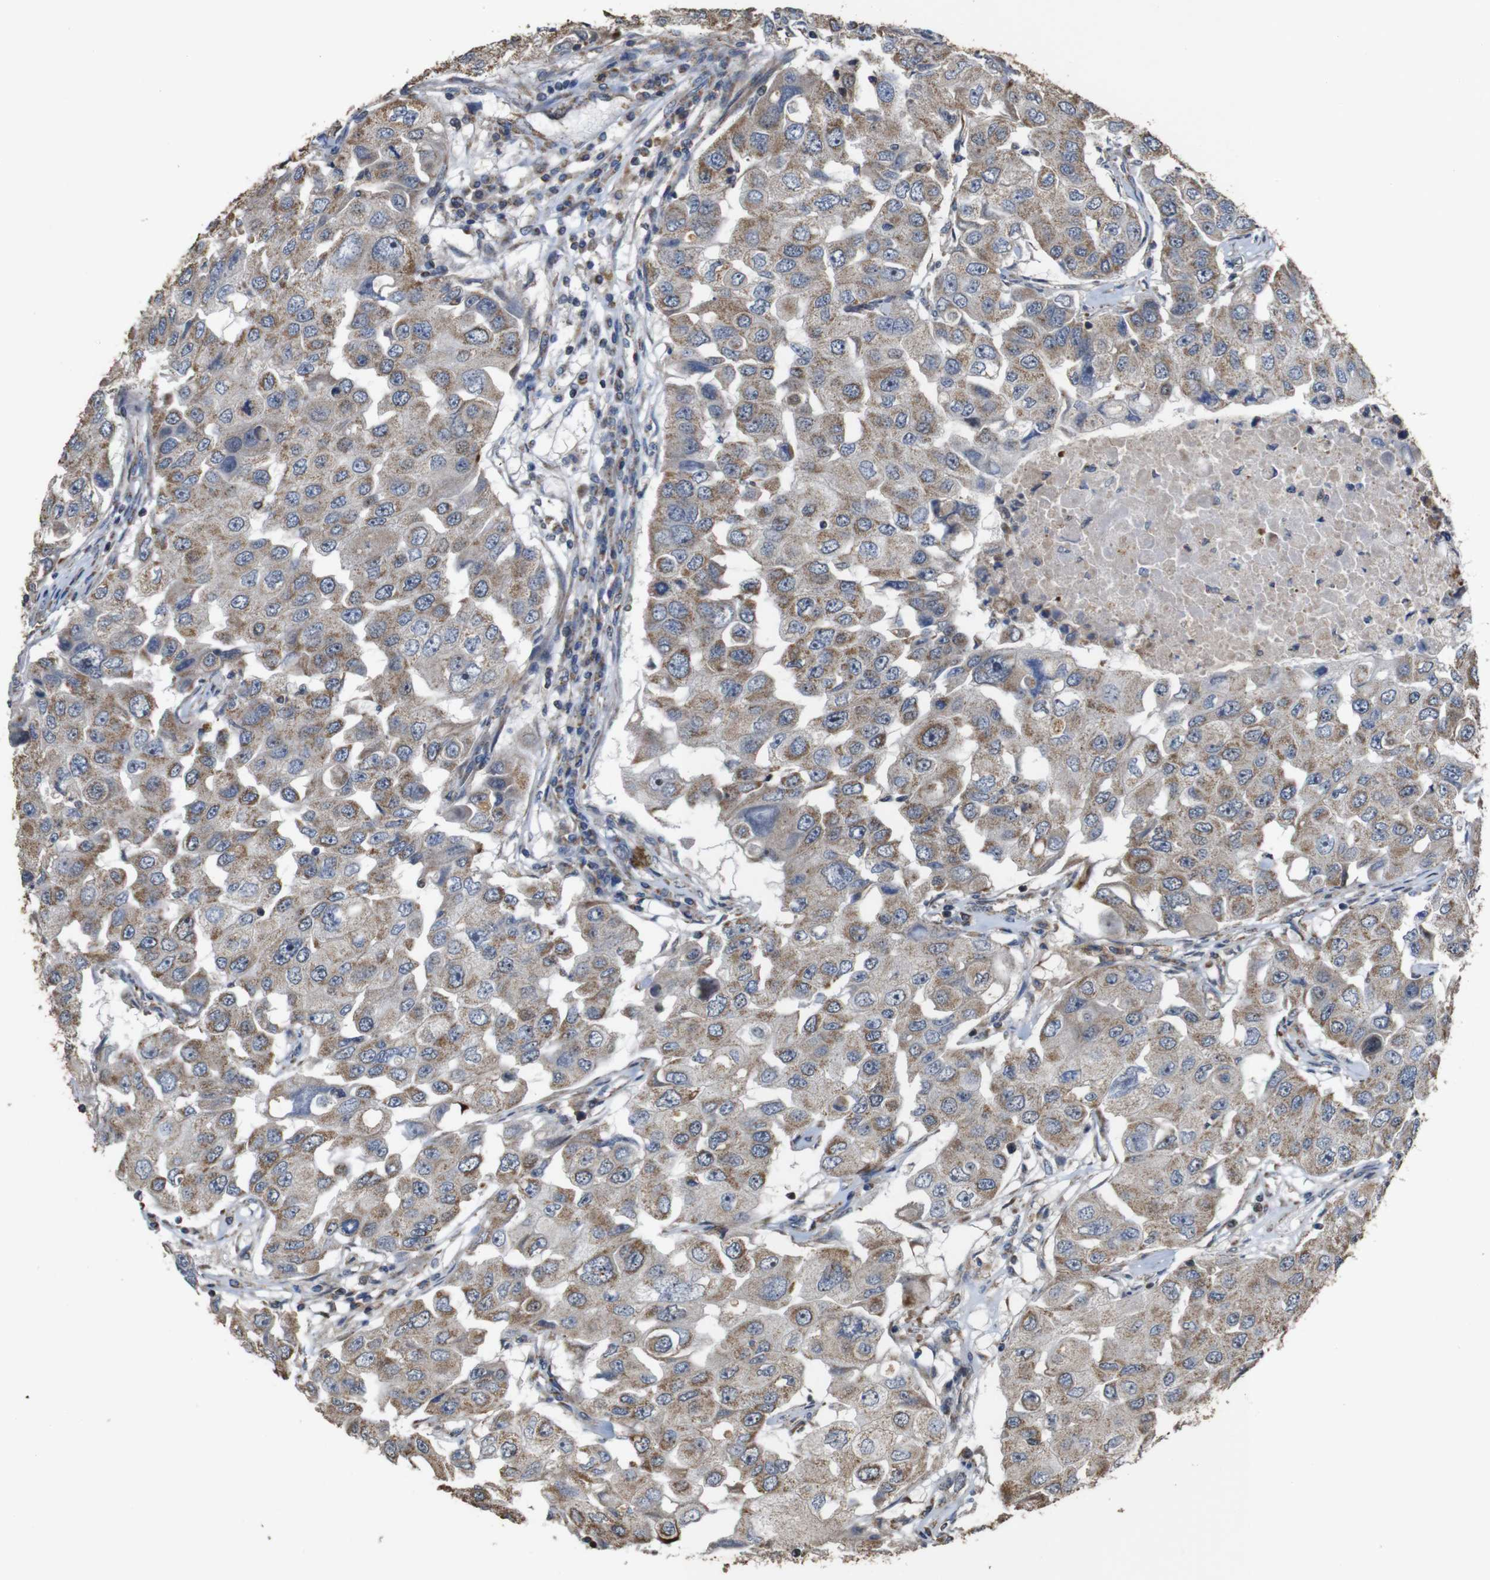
{"staining": {"intensity": "moderate", "quantity": ">75%", "location": "cytoplasmic/membranous"}, "tissue": "breast cancer", "cell_type": "Tumor cells", "image_type": "cancer", "snomed": [{"axis": "morphology", "description": "Duct carcinoma"}, {"axis": "topography", "description": "Breast"}], "caption": "DAB (3,3'-diaminobenzidine) immunohistochemical staining of infiltrating ductal carcinoma (breast) displays moderate cytoplasmic/membranous protein staining in approximately >75% of tumor cells.", "gene": "SNN", "patient": {"sex": "female", "age": 27}}